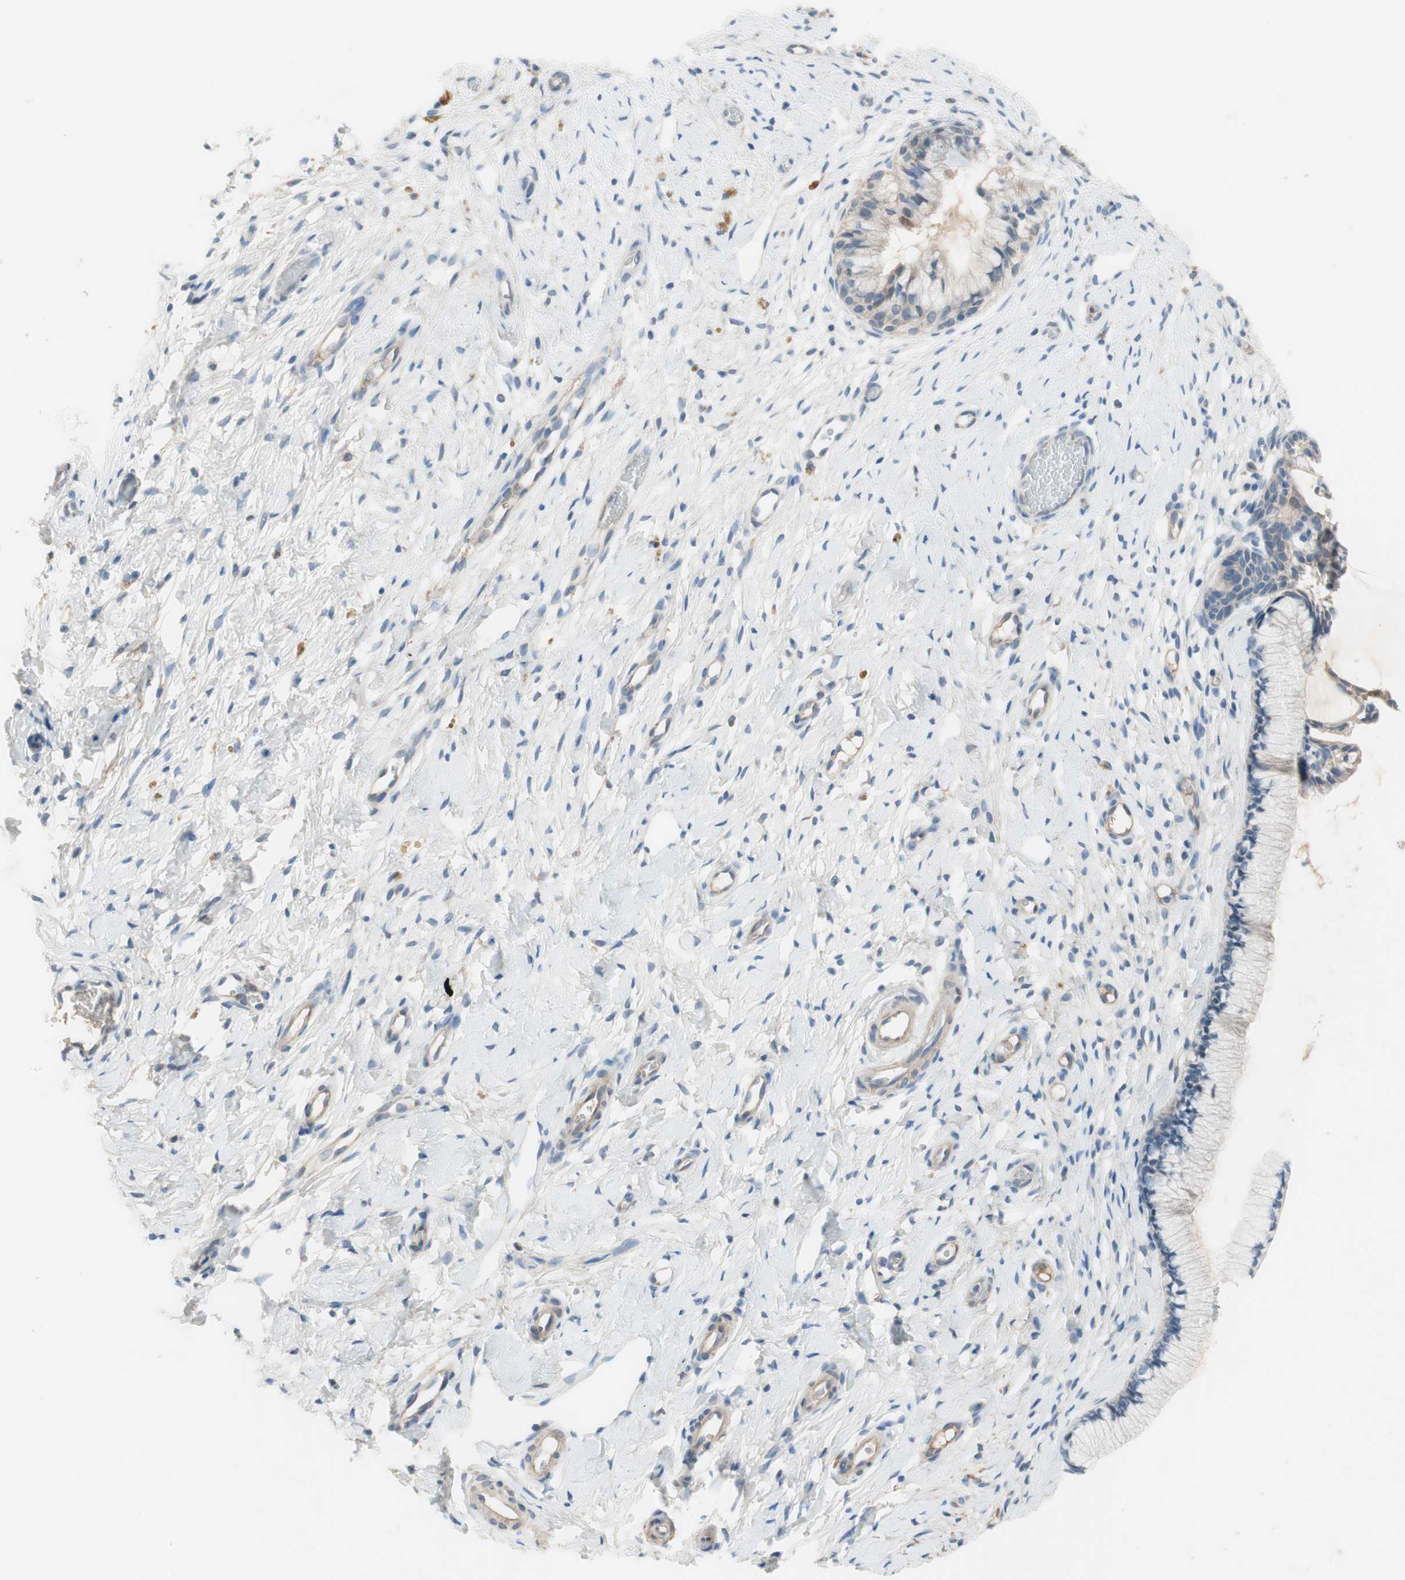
{"staining": {"intensity": "negative", "quantity": "none", "location": "none"}, "tissue": "cervix", "cell_type": "Glandular cells", "image_type": "normal", "snomed": [{"axis": "morphology", "description": "Normal tissue, NOS"}, {"axis": "topography", "description": "Cervix"}], "caption": "A high-resolution histopathology image shows immunohistochemistry (IHC) staining of benign cervix, which reveals no significant positivity in glandular cells.", "gene": "FDFT1", "patient": {"sex": "female", "age": 65}}